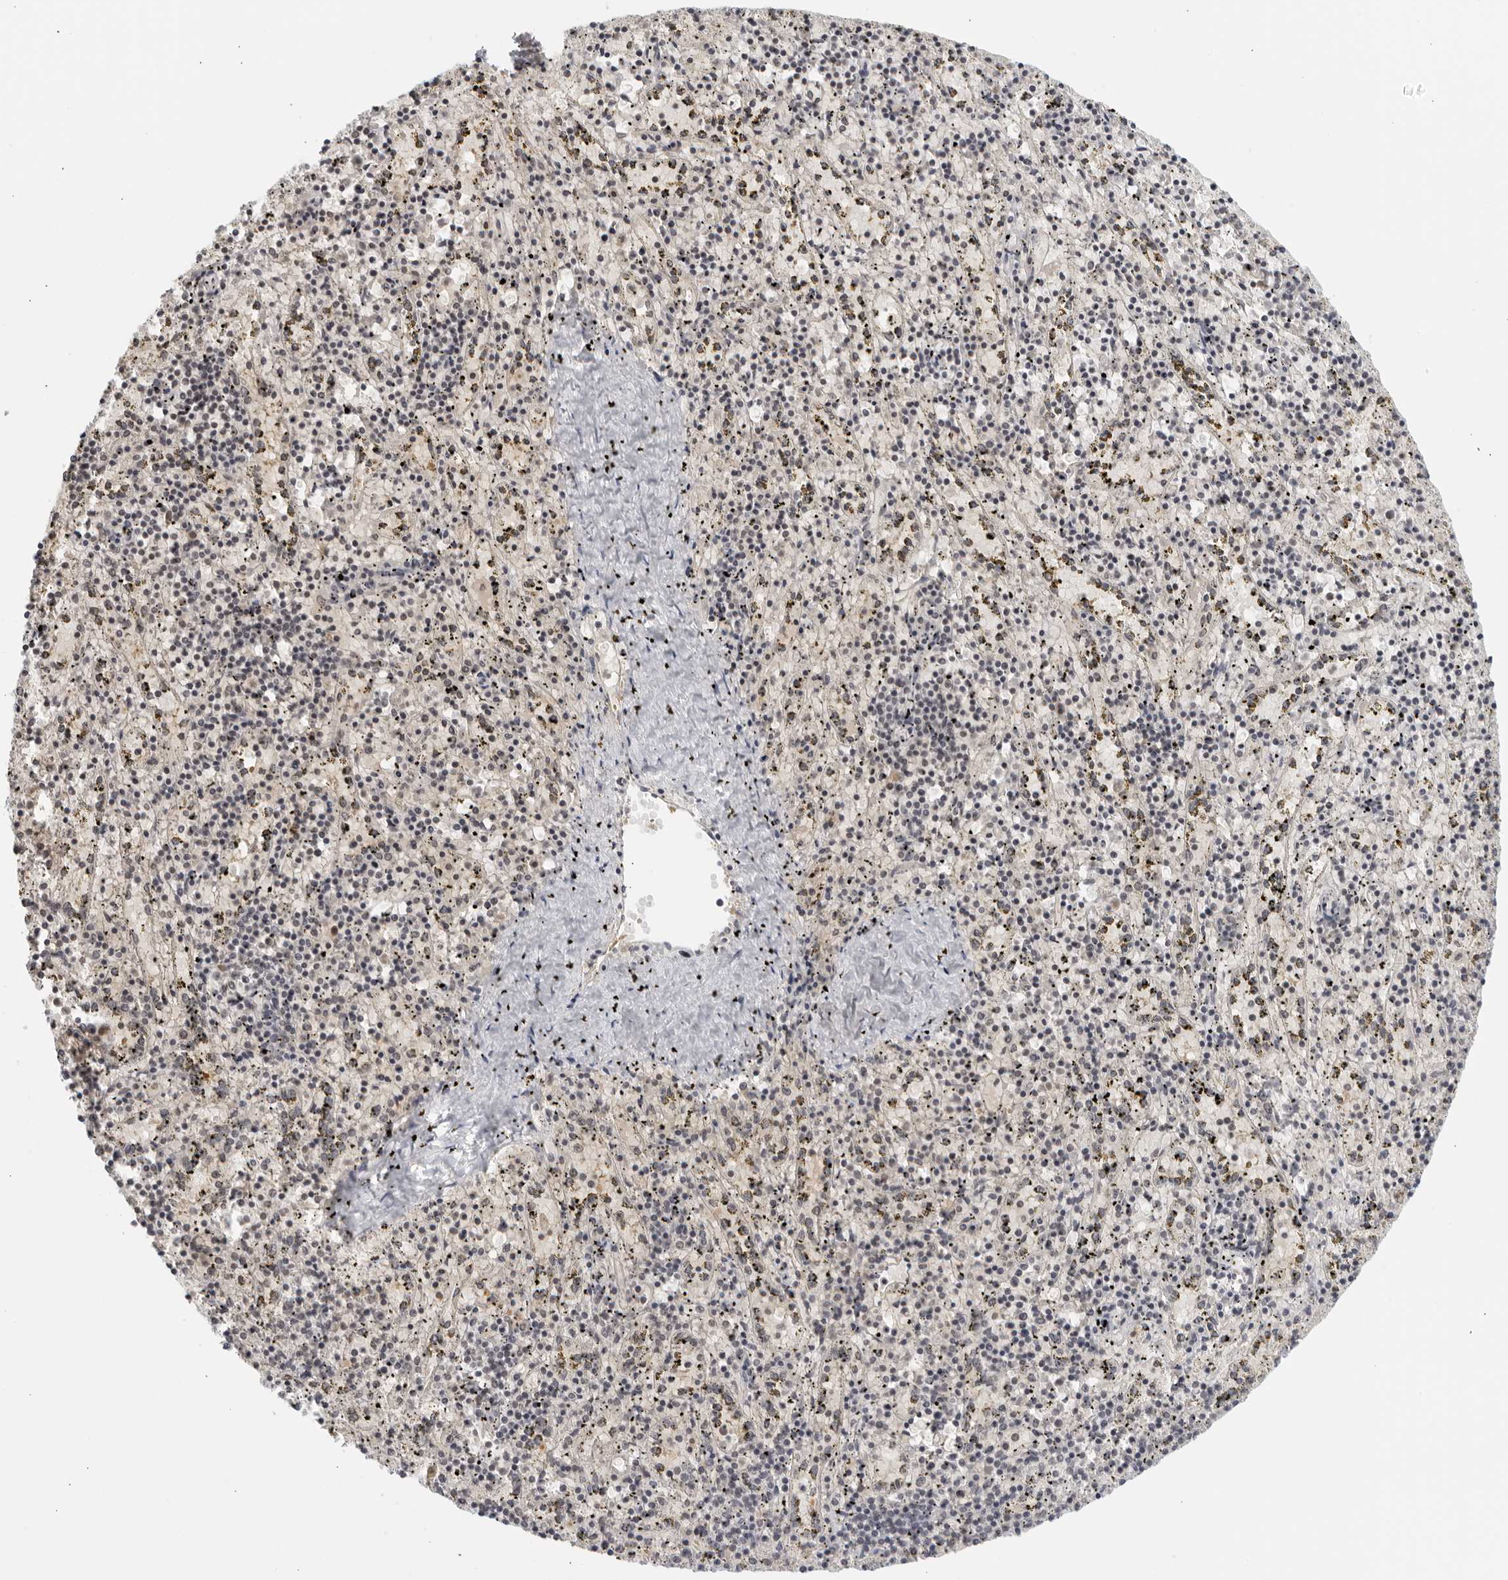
{"staining": {"intensity": "weak", "quantity": "<25%", "location": "cytoplasmic/membranous"}, "tissue": "spleen", "cell_type": "Cells in red pulp", "image_type": "normal", "snomed": [{"axis": "morphology", "description": "Normal tissue, NOS"}, {"axis": "topography", "description": "Spleen"}], "caption": "Human spleen stained for a protein using immunohistochemistry (IHC) exhibits no staining in cells in red pulp.", "gene": "RAB11FIP3", "patient": {"sex": "male", "age": 11}}